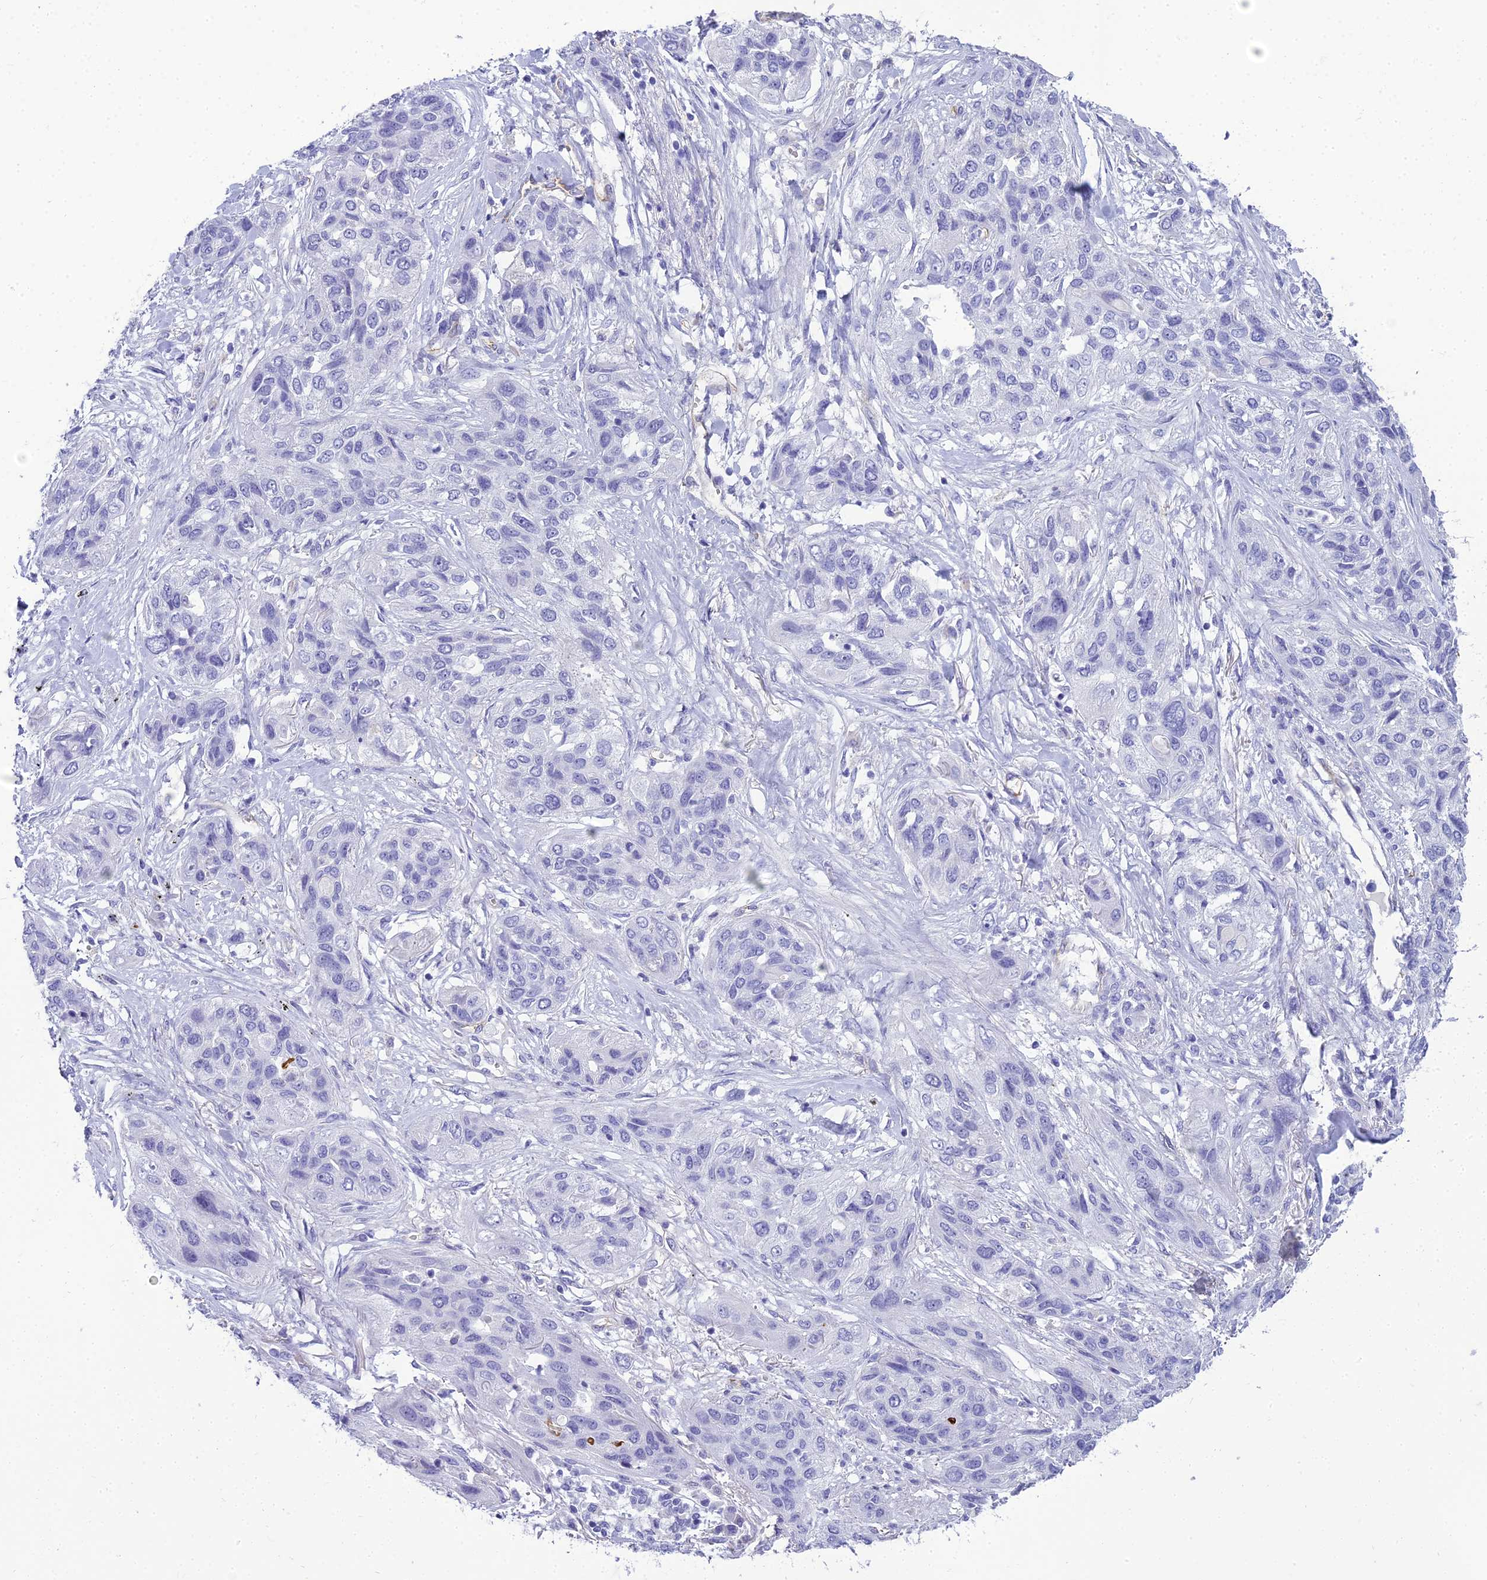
{"staining": {"intensity": "negative", "quantity": "none", "location": "none"}, "tissue": "lung cancer", "cell_type": "Tumor cells", "image_type": "cancer", "snomed": [{"axis": "morphology", "description": "Squamous cell carcinoma, NOS"}, {"axis": "topography", "description": "Lung"}], "caption": "High power microscopy micrograph of an IHC histopathology image of lung cancer, revealing no significant expression in tumor cells.", "gene": "NINJ1", "patient": {"sex": "female", "age": 70}}